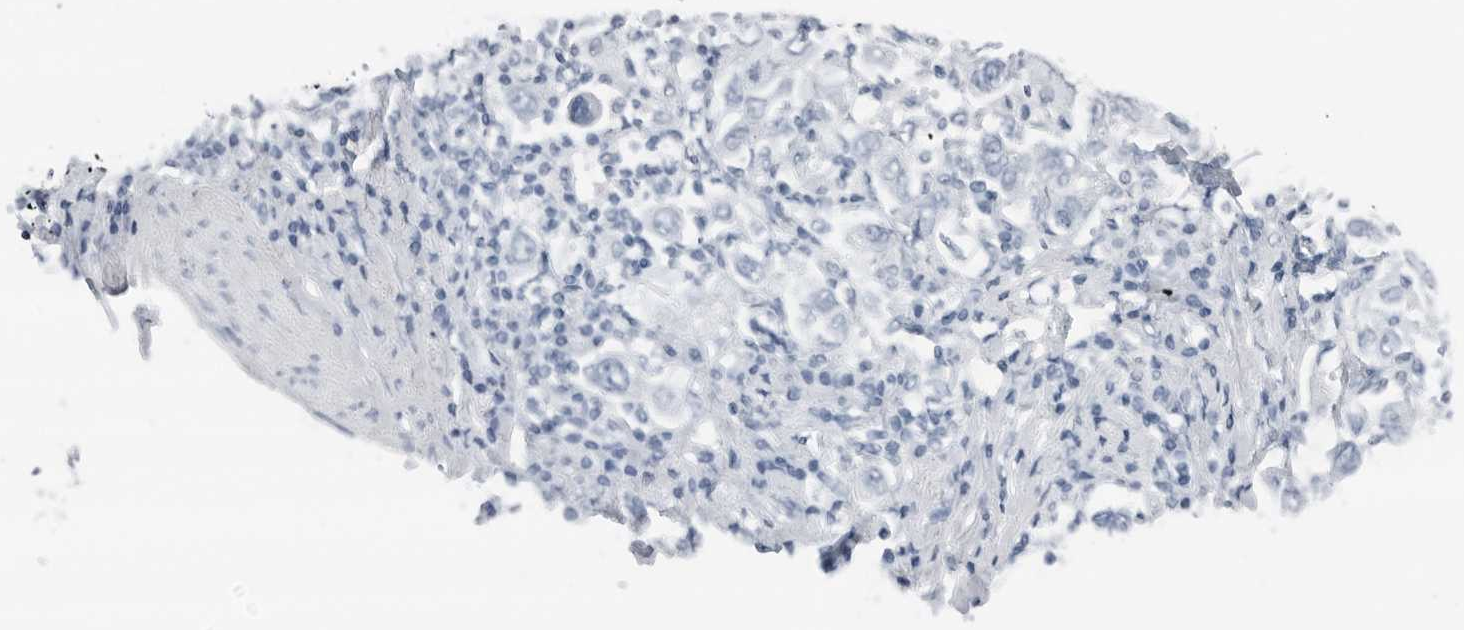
{"staining": {"intensity": "negative", "quantity": "none", "location": "none"}, "tissue": "stomach cancer", "cell_type": "Tumor cells", "image_type": "cancer", "snomed": [{"axis": "morphology", "description": "Adenocarcinoma, NOS"}, {"axis": "topography", "description": "Stomach"}], "caption": "Immunohistochemistry histopathology image of neoplastic tissue: stomach cancer (adenocarcinoma) stained with DAB reveals no significant protein staining in tumor cells.", "gene": "SLPI", "patient": {"sex": "female", "age": 76}}